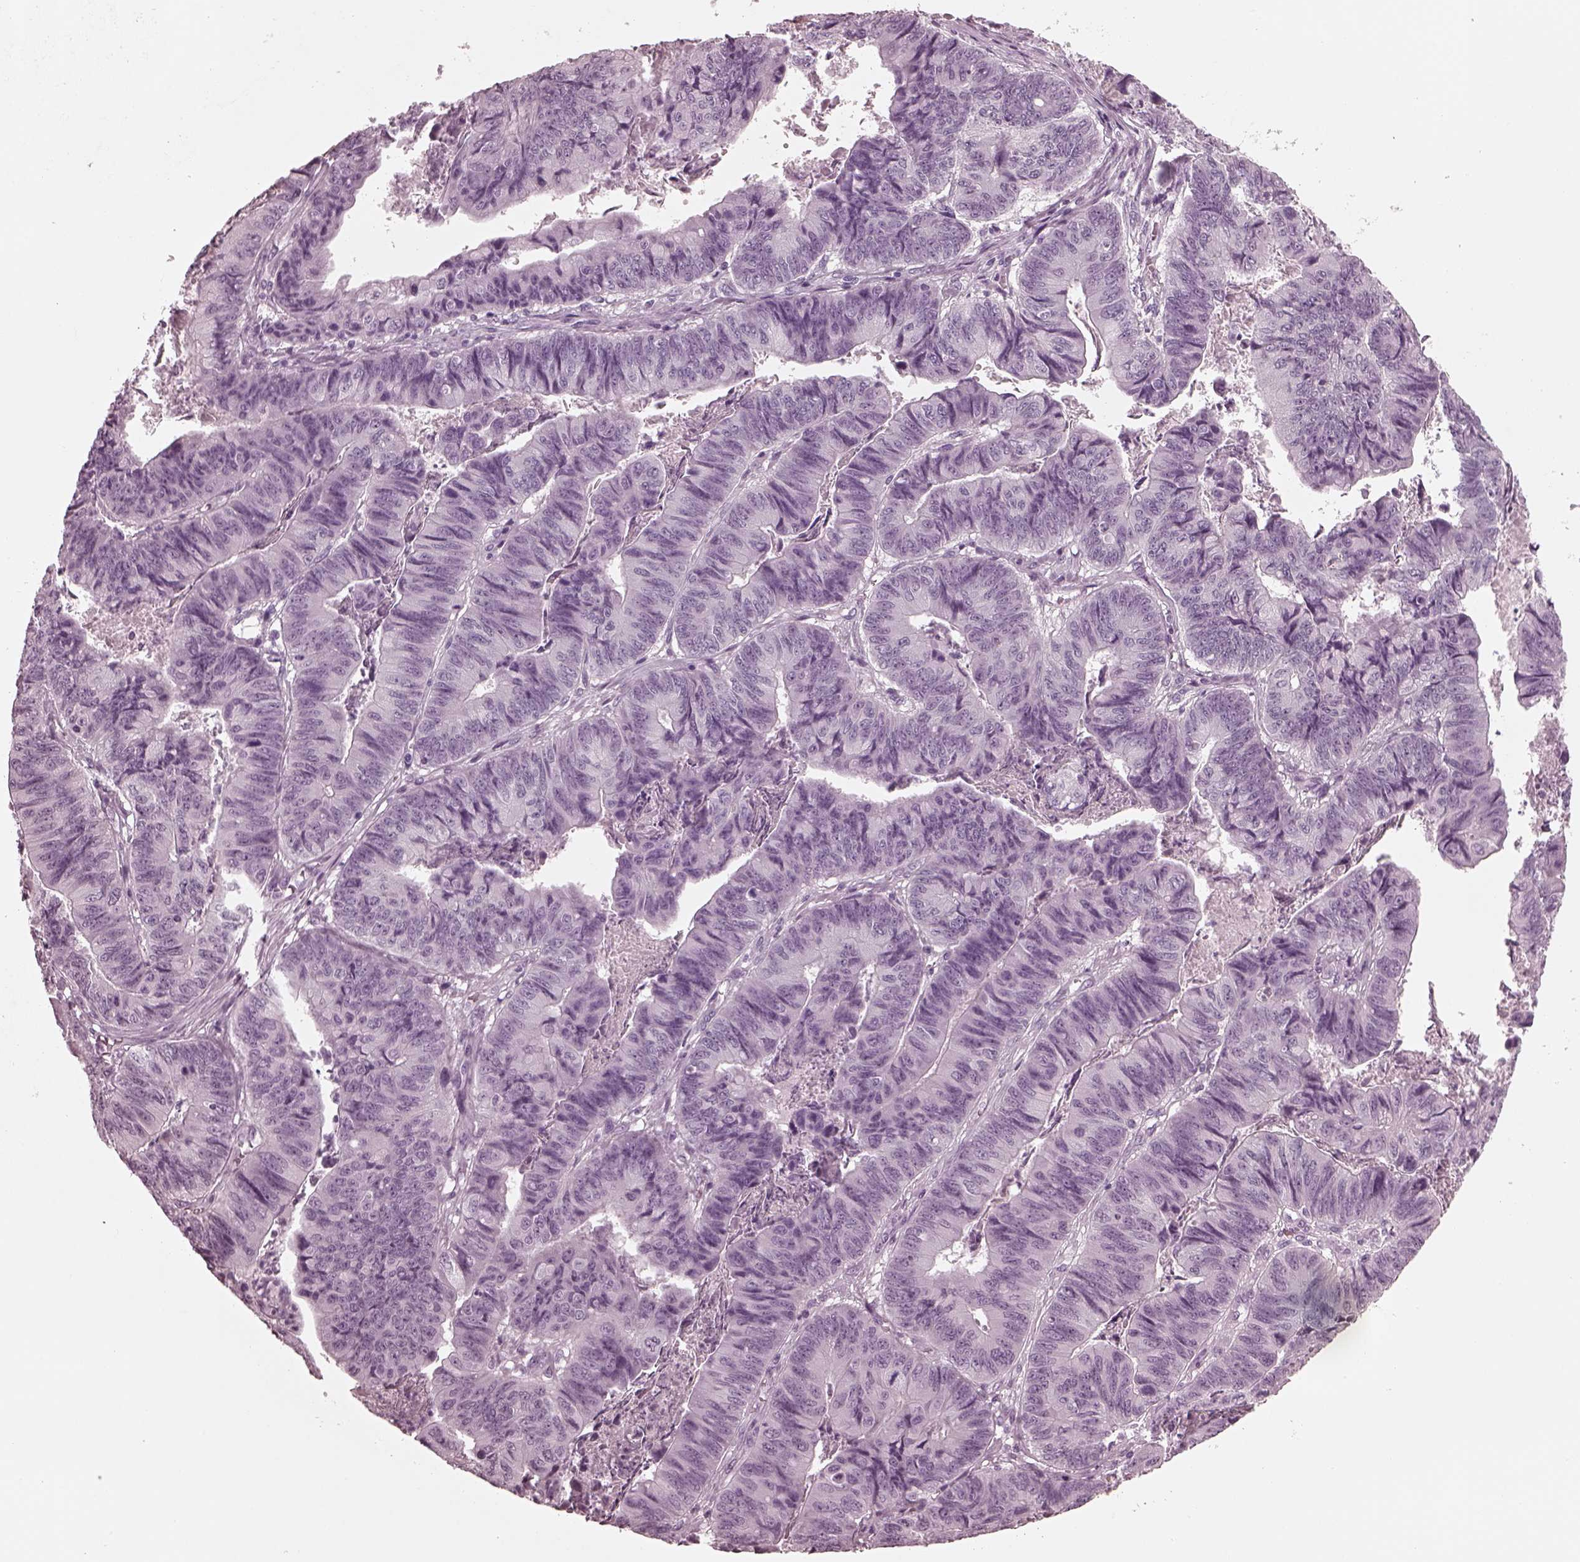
{"staining": {"intensity": "negative", "quantity": "none", "location": "none"}, "tissue": "stomach cancer", "cell_type": "Tumor cells", "image_type": "cancer", "snomed": [{"axis": "morphology", "description": "Adenocarcinoma, NOS"}, {"axis": "topography", "description": "Stomach, lower"}], "caption": "Tumor cells show no significant protein expression in stomach adenocarcinoma. (Brightfield microscopy of DAB immunohistochemistry at high magnification).", "gene": "GRM6", "patient": {"sex": "male", "age": 77}}